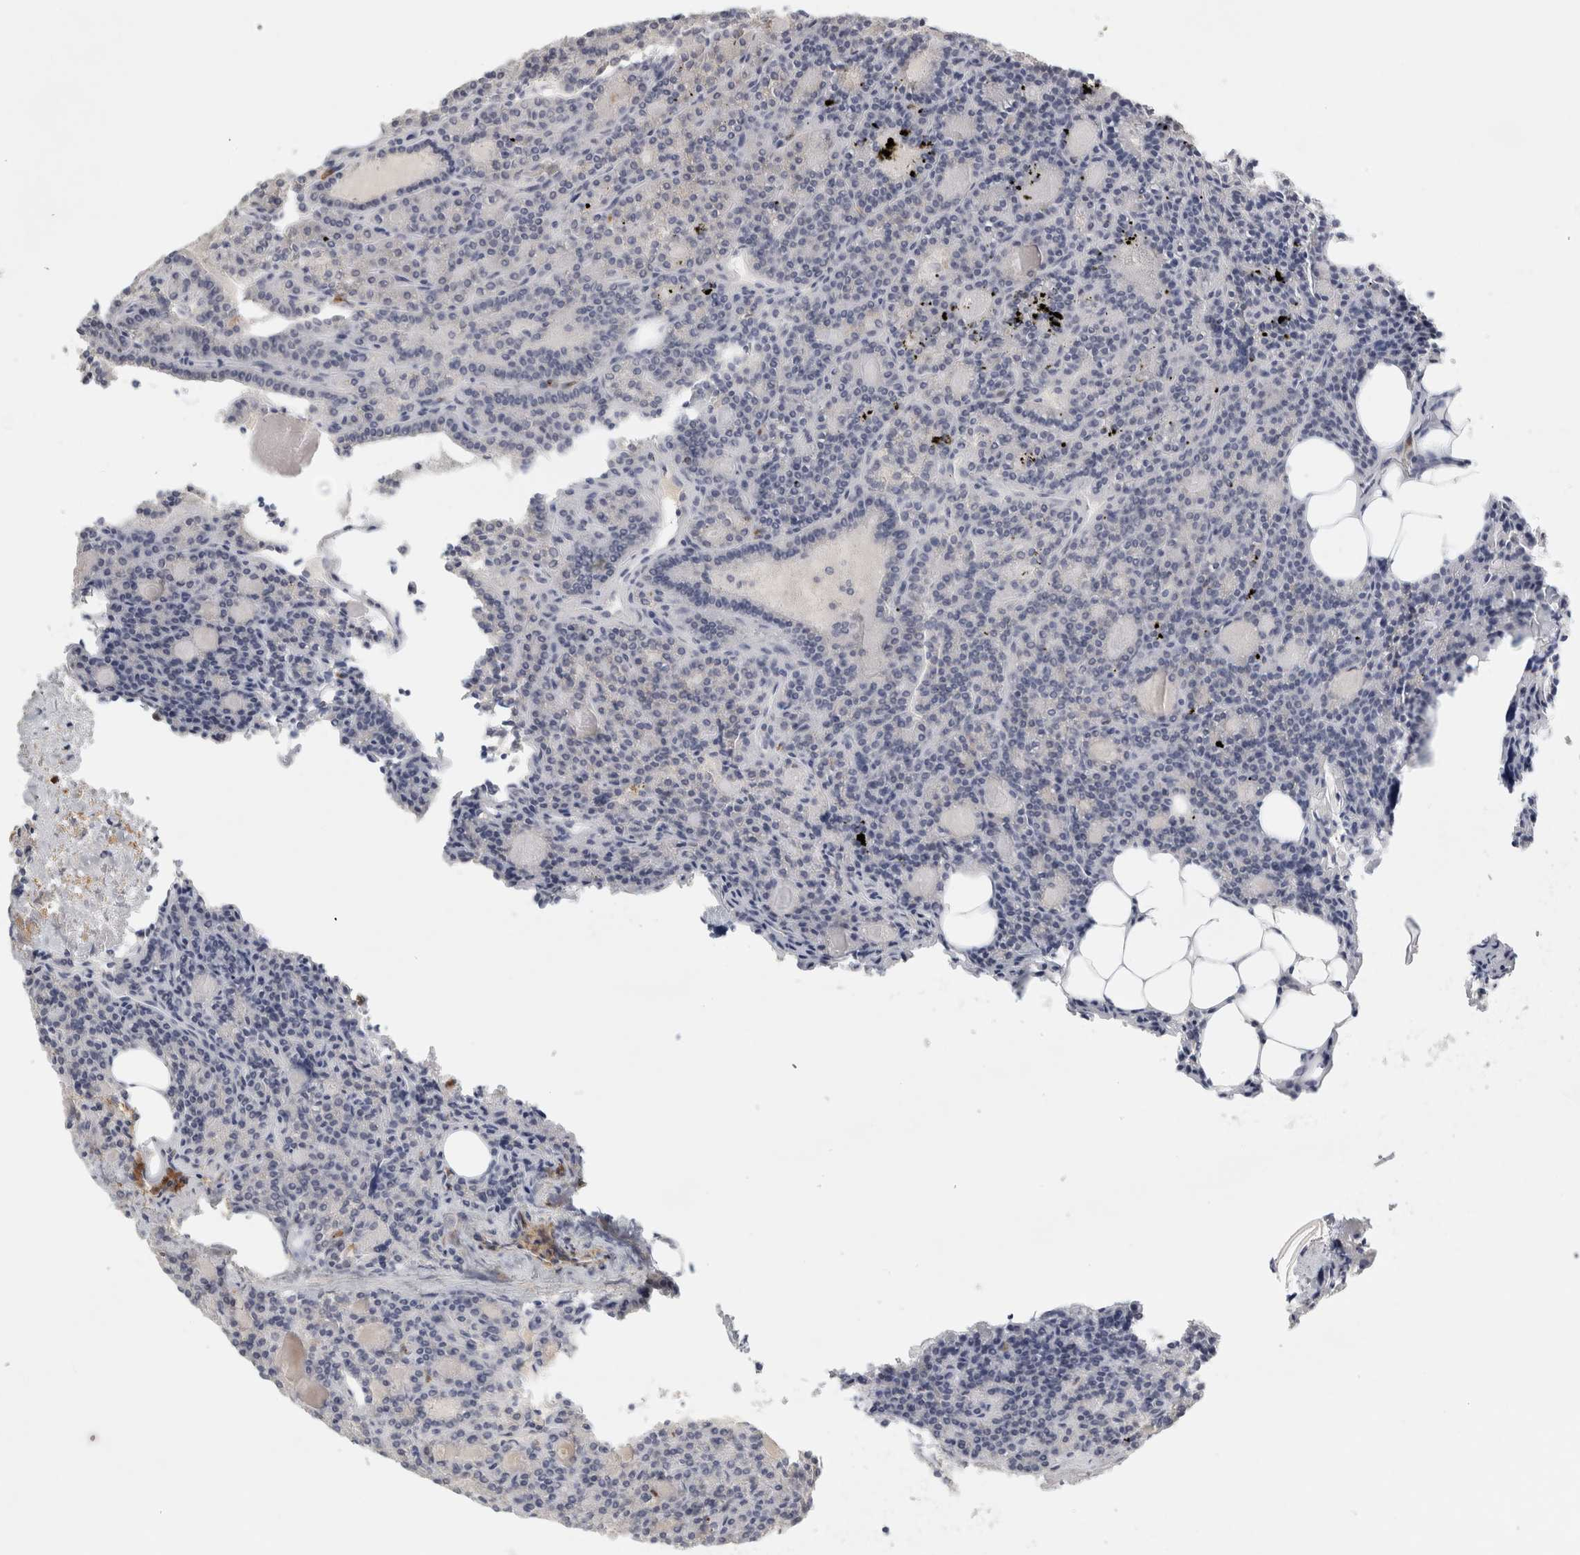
{"staining": {"intensity": "negative", "quantity": "none", "location": "none"}, "tissue": "parathyroid gland", "cell_type": "Glandular cells", "image_type": "normal", "snomed": [{"axis": "morphology", "description": "Normal tissue, NOS"}, {"axis": "morphology", "description": "Adenoma, NOS"}, {"axis": "topography", "description": "Parathyroid gland"}], "caption": "DAB (3,3'-diaminobenzidine) immunohistochemical staining of normal human parathyroid gland exhibits no significant staining in glandular cells.", "gene": "FGL2", "patient": {"sex": "female", "age": 57}}